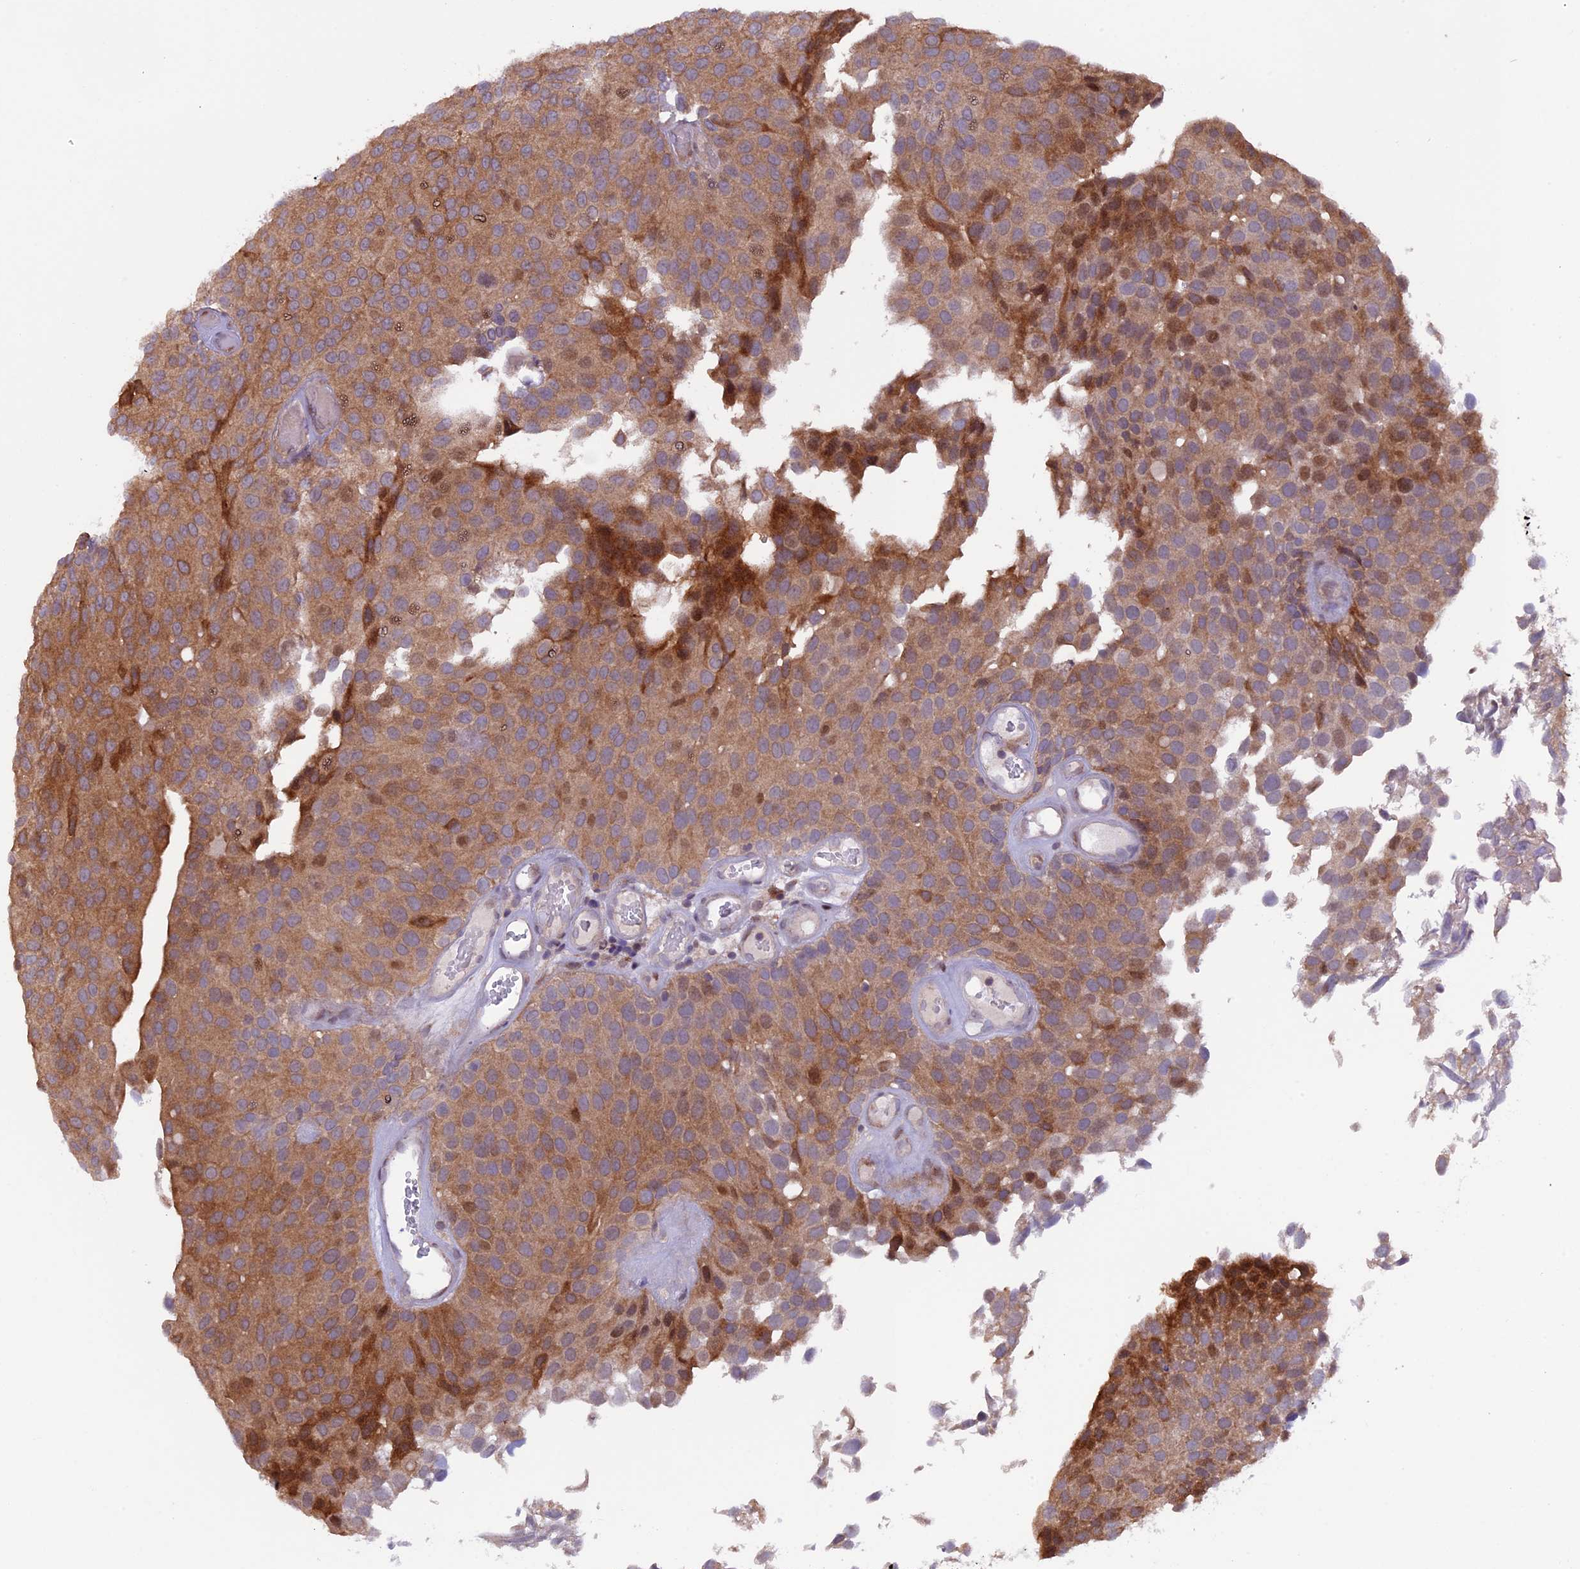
{"staining": {"intensity": "moderate", "quantity": ">75%", "location": "cytoplasmic/membranous"}, "tissue": "urothelial cancer", "cell_type": "Tumor cells", "image_type": "cancer", "snomed": [{"axis": "morphology", "description": "Urothelial carcinoma, Low grade"}, {"axis": "topography", "description": "Urinary bladder"}], "caption": "The histopathology image shows immunohistochemical staining of urothelial cancer. There is moderate cytoplasmic/membranous staining is present in about >75% of tumor cells. The protein is shown in brown color, while the nuclei are stained blue.", "gene": "XKR7", "patient": {"sex": "male", "age": 89}}